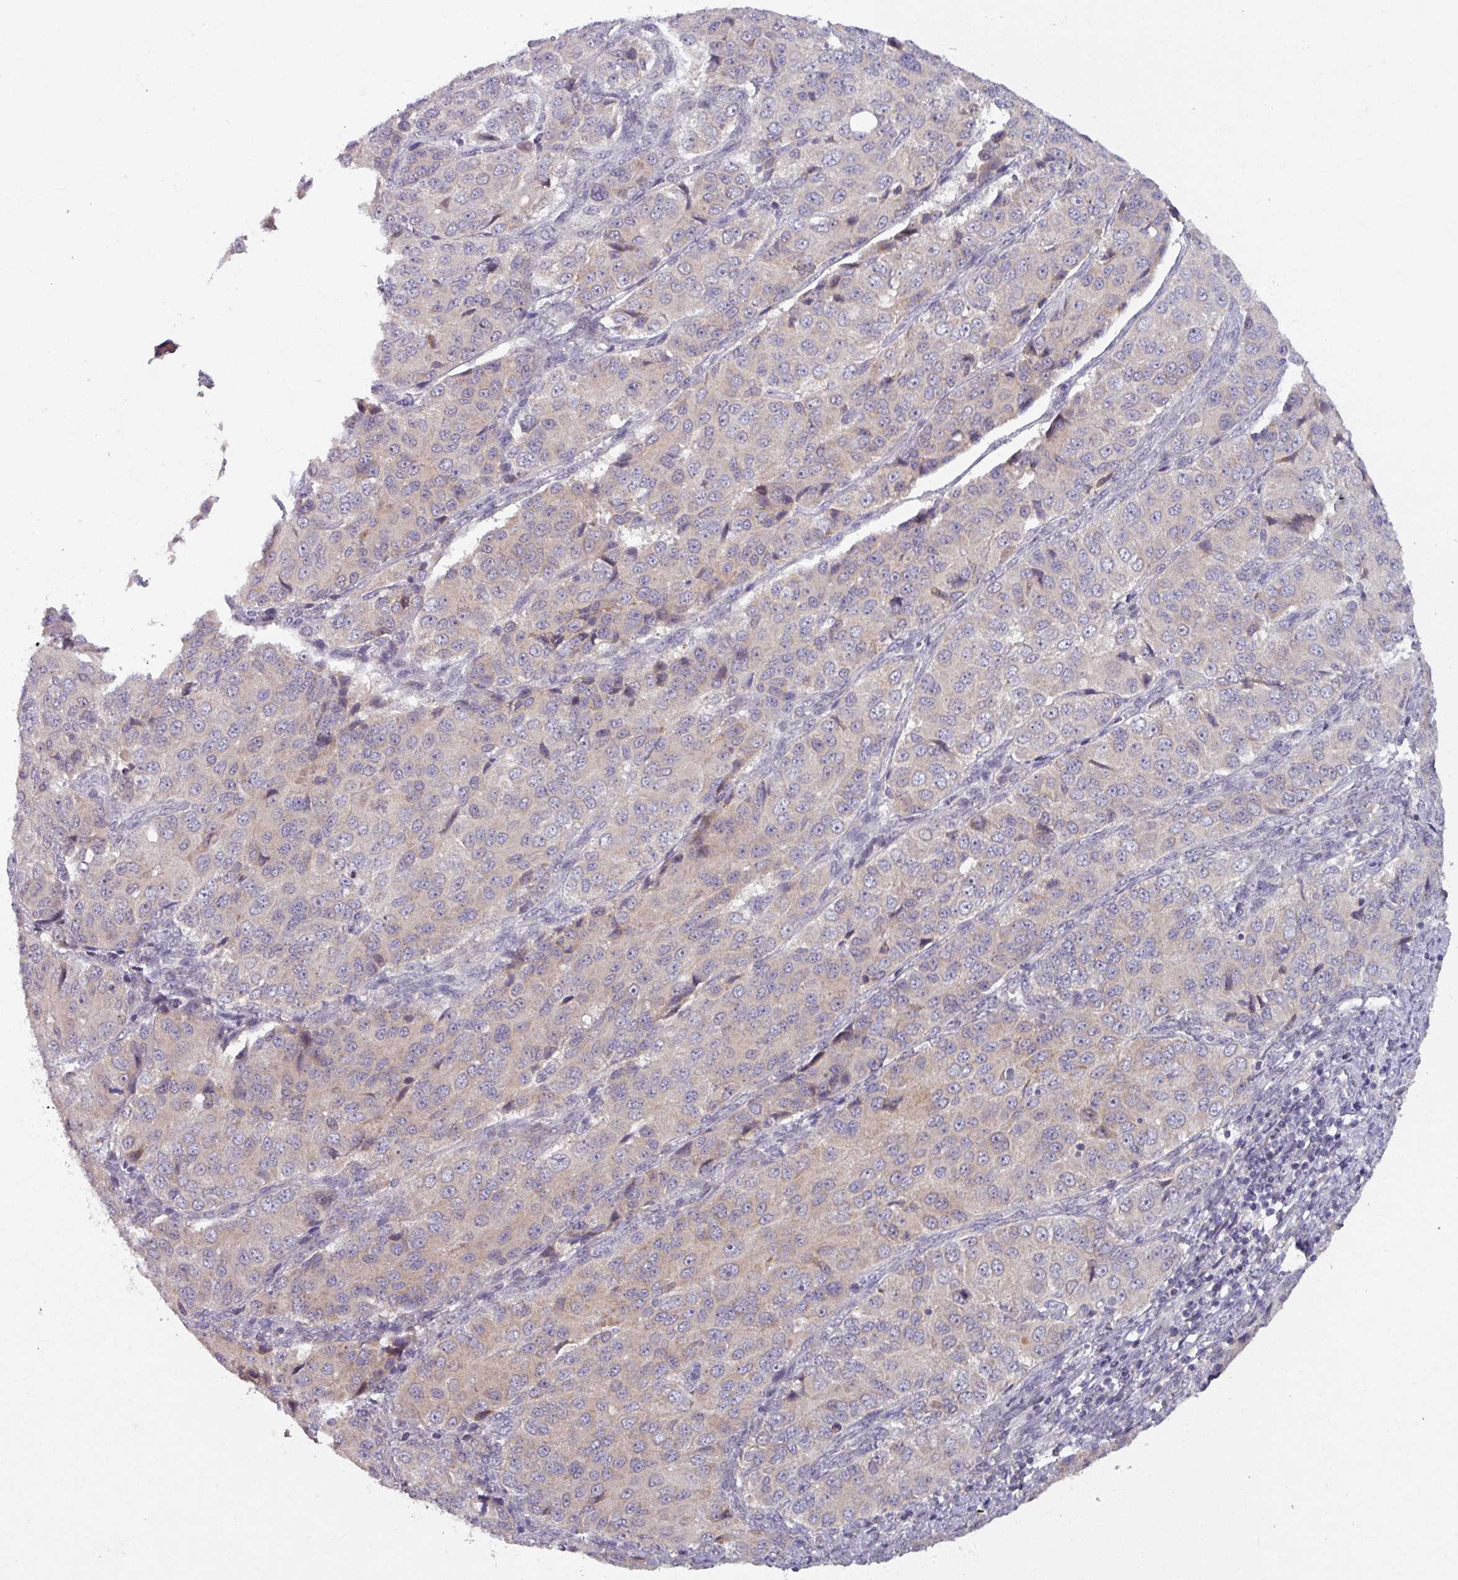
{"staining": {"intensity": "negative", "quantity": "none", "location": "none"}, "tissue": "ovarian cancer", "cell_type": "Tumor cells", "image_type": "cancer", "snomed": [{"axis": "morphology", "description": "Carcinoma, endometroid"}, {"axis": "topography", "description": "Ovary"}], "caption": "IHC of endometroid carcinoma (ovarian) shows no positivity in tumor cells.", "gene": "OGFOD3", "patient": {"sex": "female", "age": 51}}